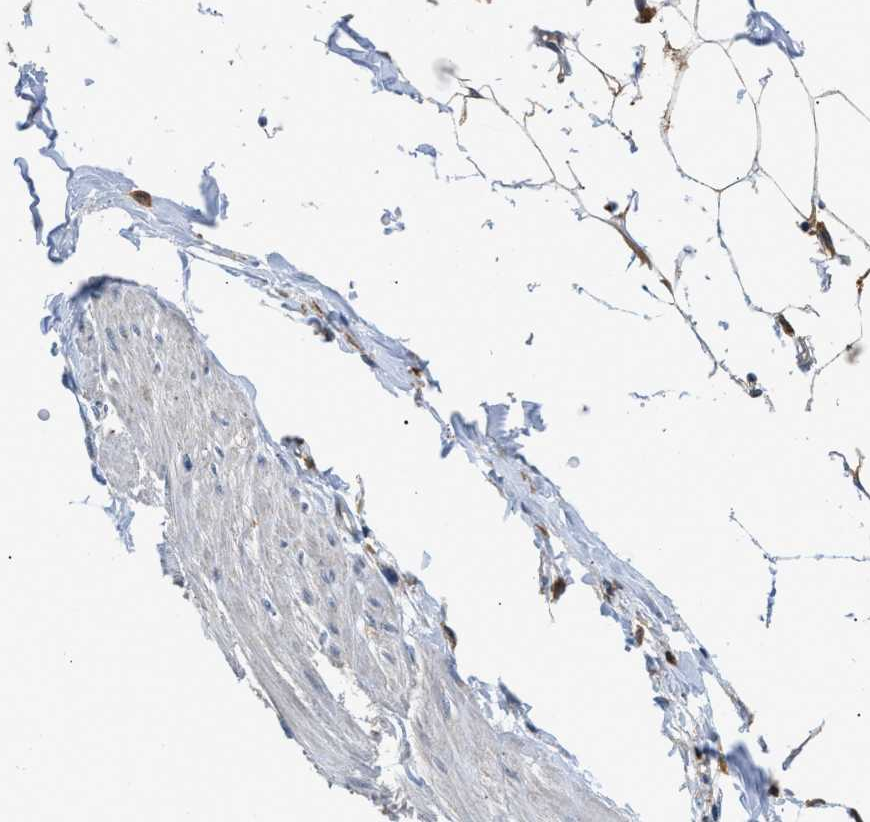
{"staining": {"intensity": "moderate", "quantity": "25%-75%", "location": "cytoplasmic/membranous"}, "tissue": "adipose tissue", "cell_type": "Adipocytes", "image_type": "normal", "snomed": [{"axis": "morphology", "description": "Normal tissue, NOS"}, {"axis": "morphology", "description": "Adenocarcinoma, NOS"}, {"axis": "topography", "description": "Colon"}, {"axis": "topography", "description": "Peripheral nerve tissue"}], "caption": "Protein expression analysis of unremarkable human adipose tissue reveals moderate cytoplasmic/membranous staining in approximately 25%-75% of adipocytes. The protein is stained brown, and the nuclei are stained in blue (DAB (3,3'-diaminobenzidine) IHC with brightfield microscopy, high magnification).", "gene": "RAB31", "patient": {"sex": "male", "age": 14}}